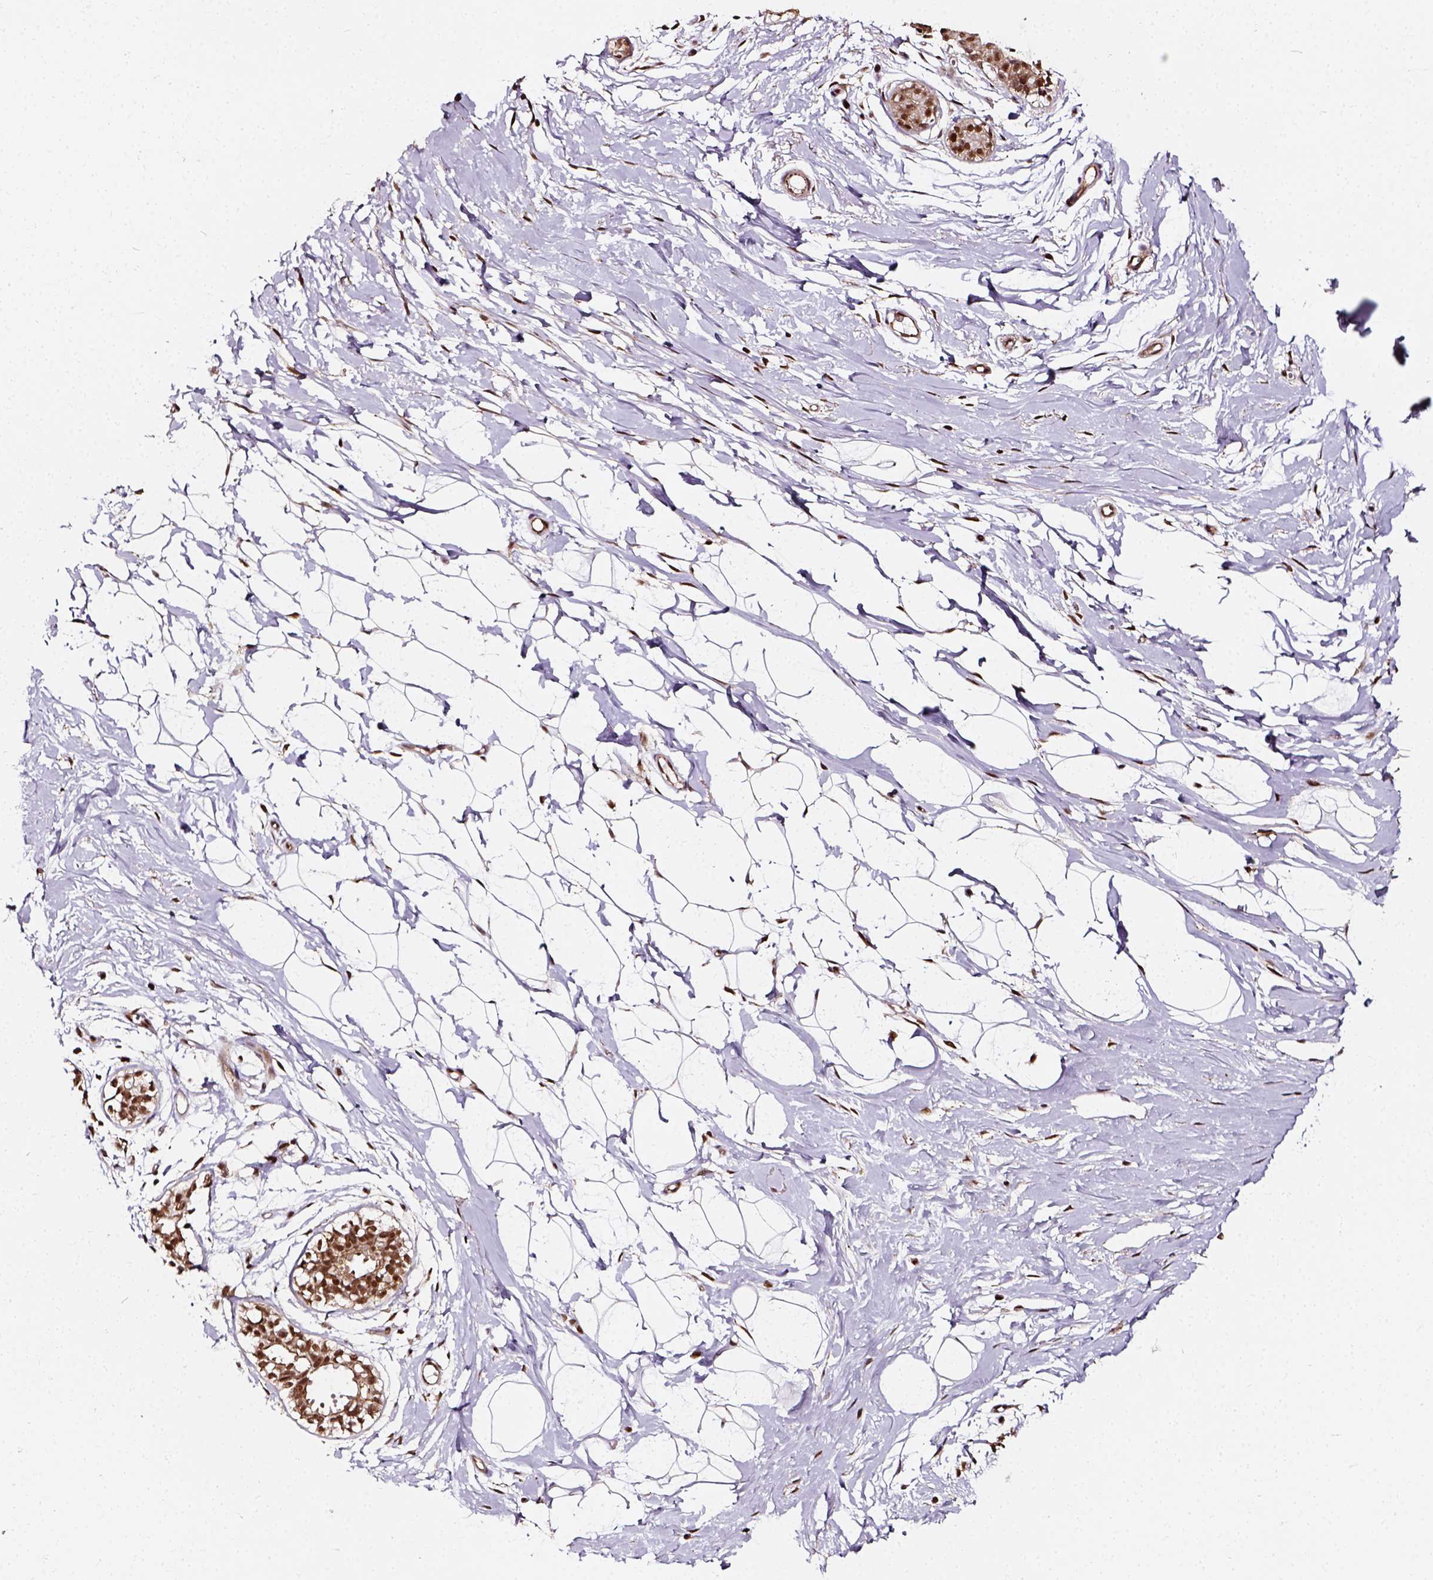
{"staining": {"intensity": "moderate", "quantity": ">75%", "location": "nuclear"}, "tissue": "breast", "cell_type": "Adipocytes", "image_type": "normal", "snomed": [{"axis": "morphology", "description": "Normal tissue, NOS"}, {"axis": "topography", "description": "Breast"}], "caption": "Breast stained with DAB IHC demonstrates medium levels of moderate nuclear staining in about >75% of adipocytes.", "gene": "NACC1", "patient": {"sex": "female", "age": 49}}